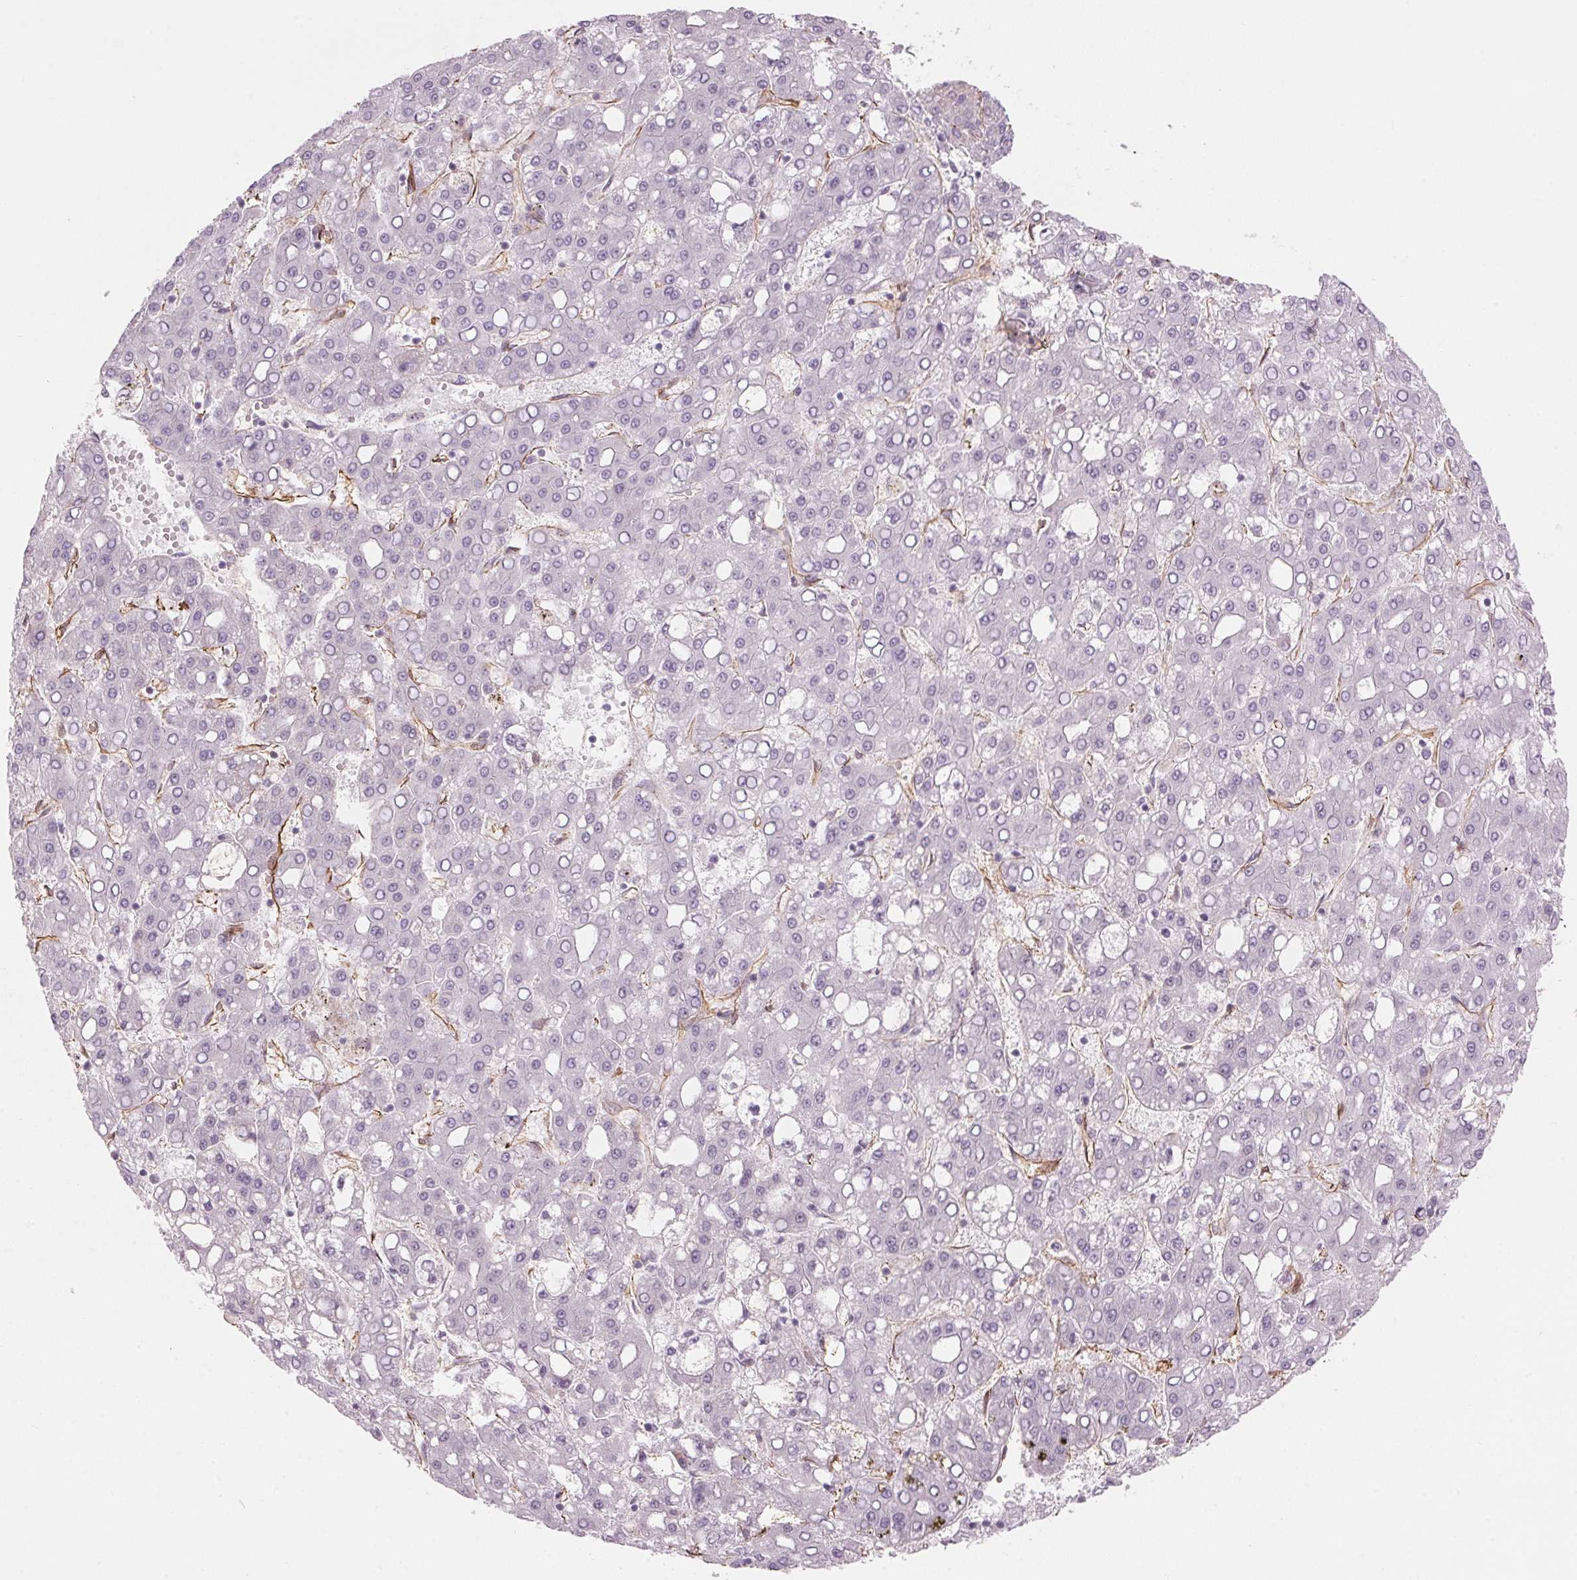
{"staining": {"intensity": "negative", "quantity": "none", "location": "none"}, "tissue": "liver cancer", "cell_type": "Tumor cells", "image_type": "cancer", "snomed": [{"axis": "morphology", "description": "Carcinoma, Hepatocellular, NOS"}, {"axis": "topography", "description": "Liver"}], "caption": "This is a histopathology image of IHC staining of liver cancer, which shows no expression in tumor cells.", "gene": "CLPS", "patient": {"sex": "male", "age": 65}}